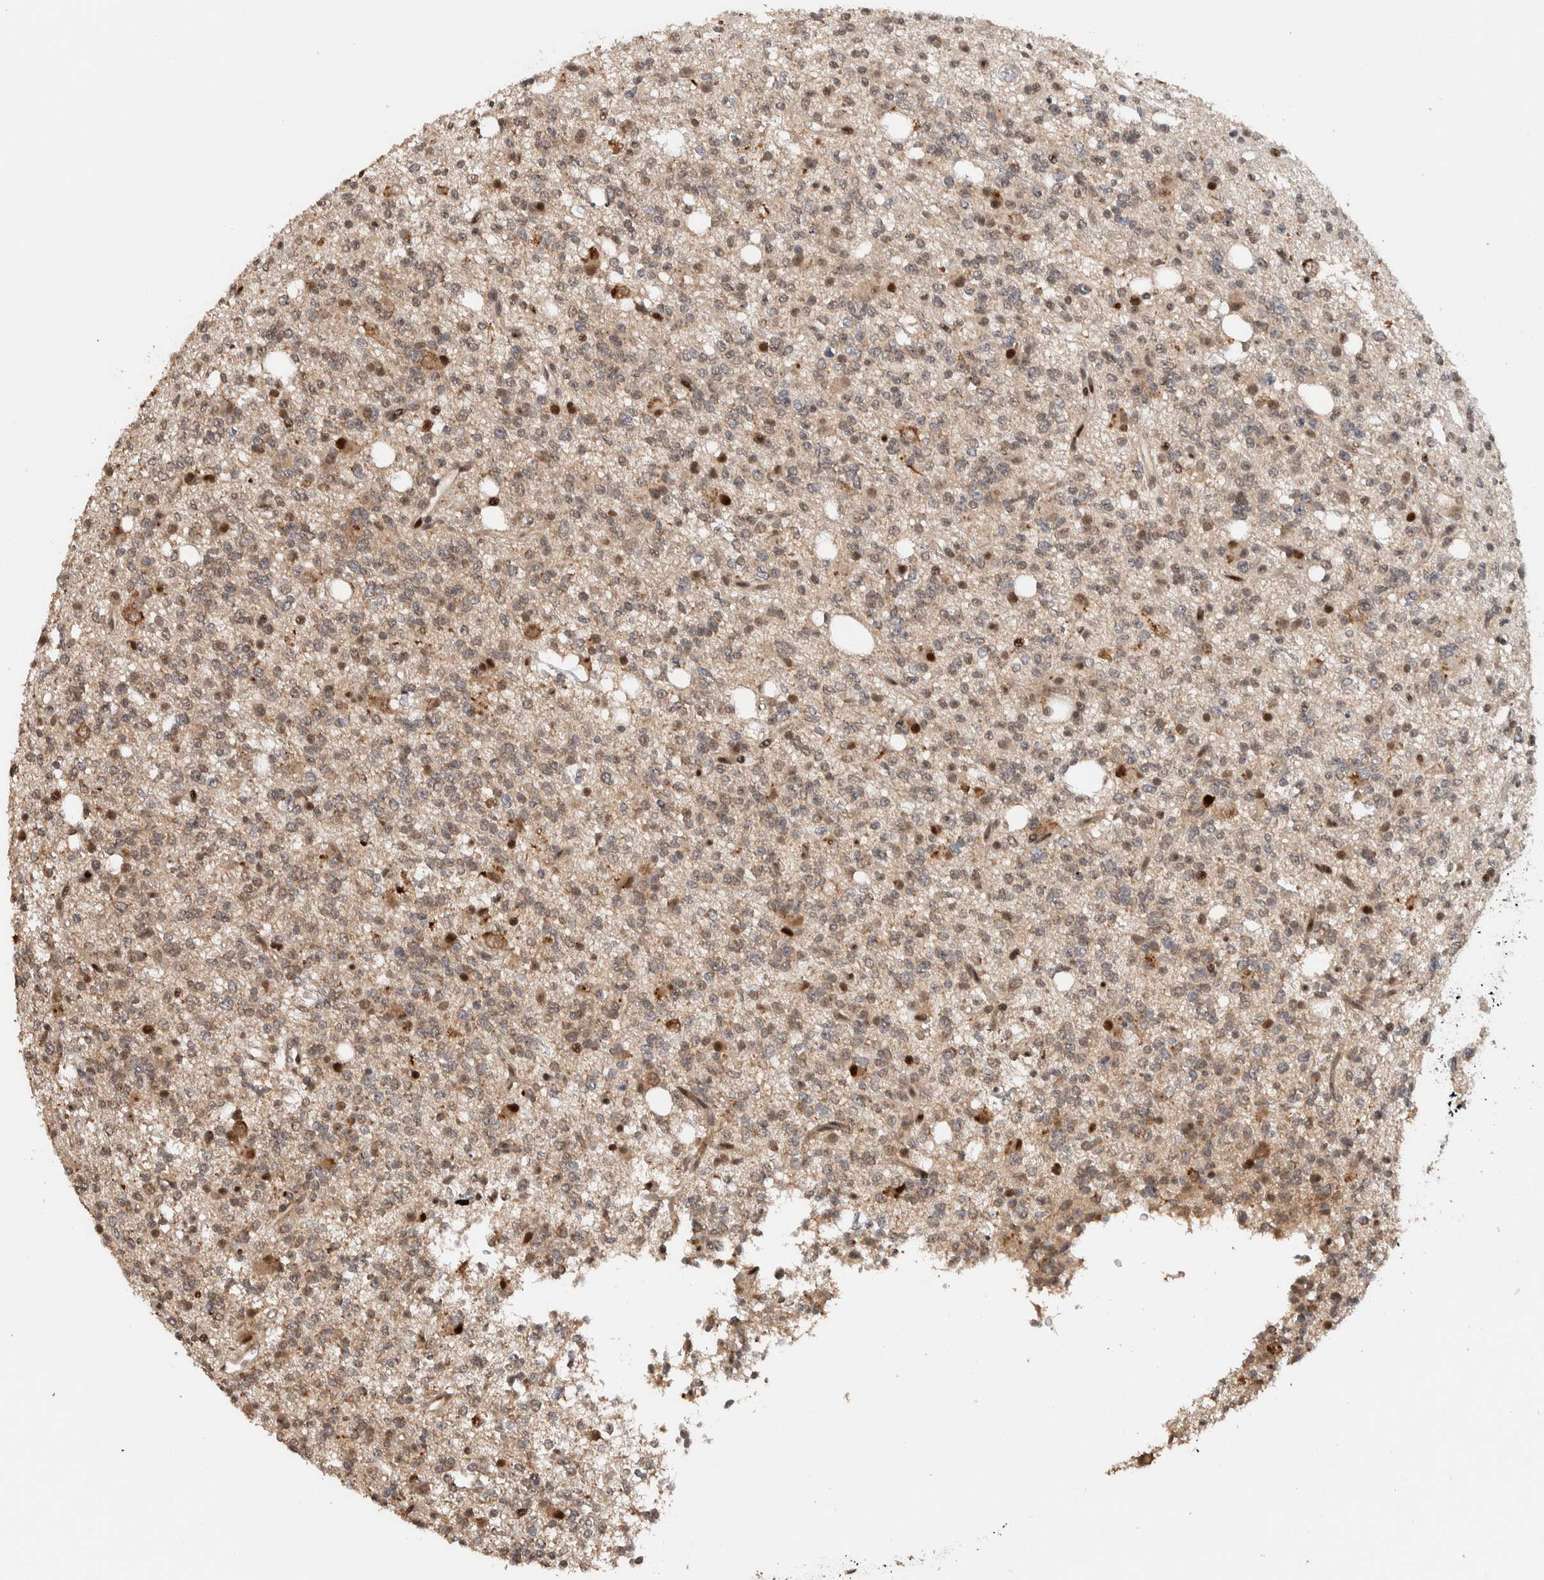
{"staining": {"intensity": "moderate", "quantity": "<25%", "location": "nuclear"}, "tissue": "glioma", "cell_type": "Tumor cells", "image_type": "cancer", "snomed": [{"axis": "morphology", "description": "Glioma, malignant, High grade"}, {"axis": "topography", "description": "Brain"}], "caption": "Immunohistochemical staining of human malignant glioma (high-grade) shows moderate nuclear protein staining in about <25% of tumor cells. Using DAB (3,3'-diaminobenzidine) (brown) and hematoxylin (blue) stains, captured at high magnification using brightfield microscopy.", "gene": "ZNF521", "patient": {"sex": "female", "age": 62}}